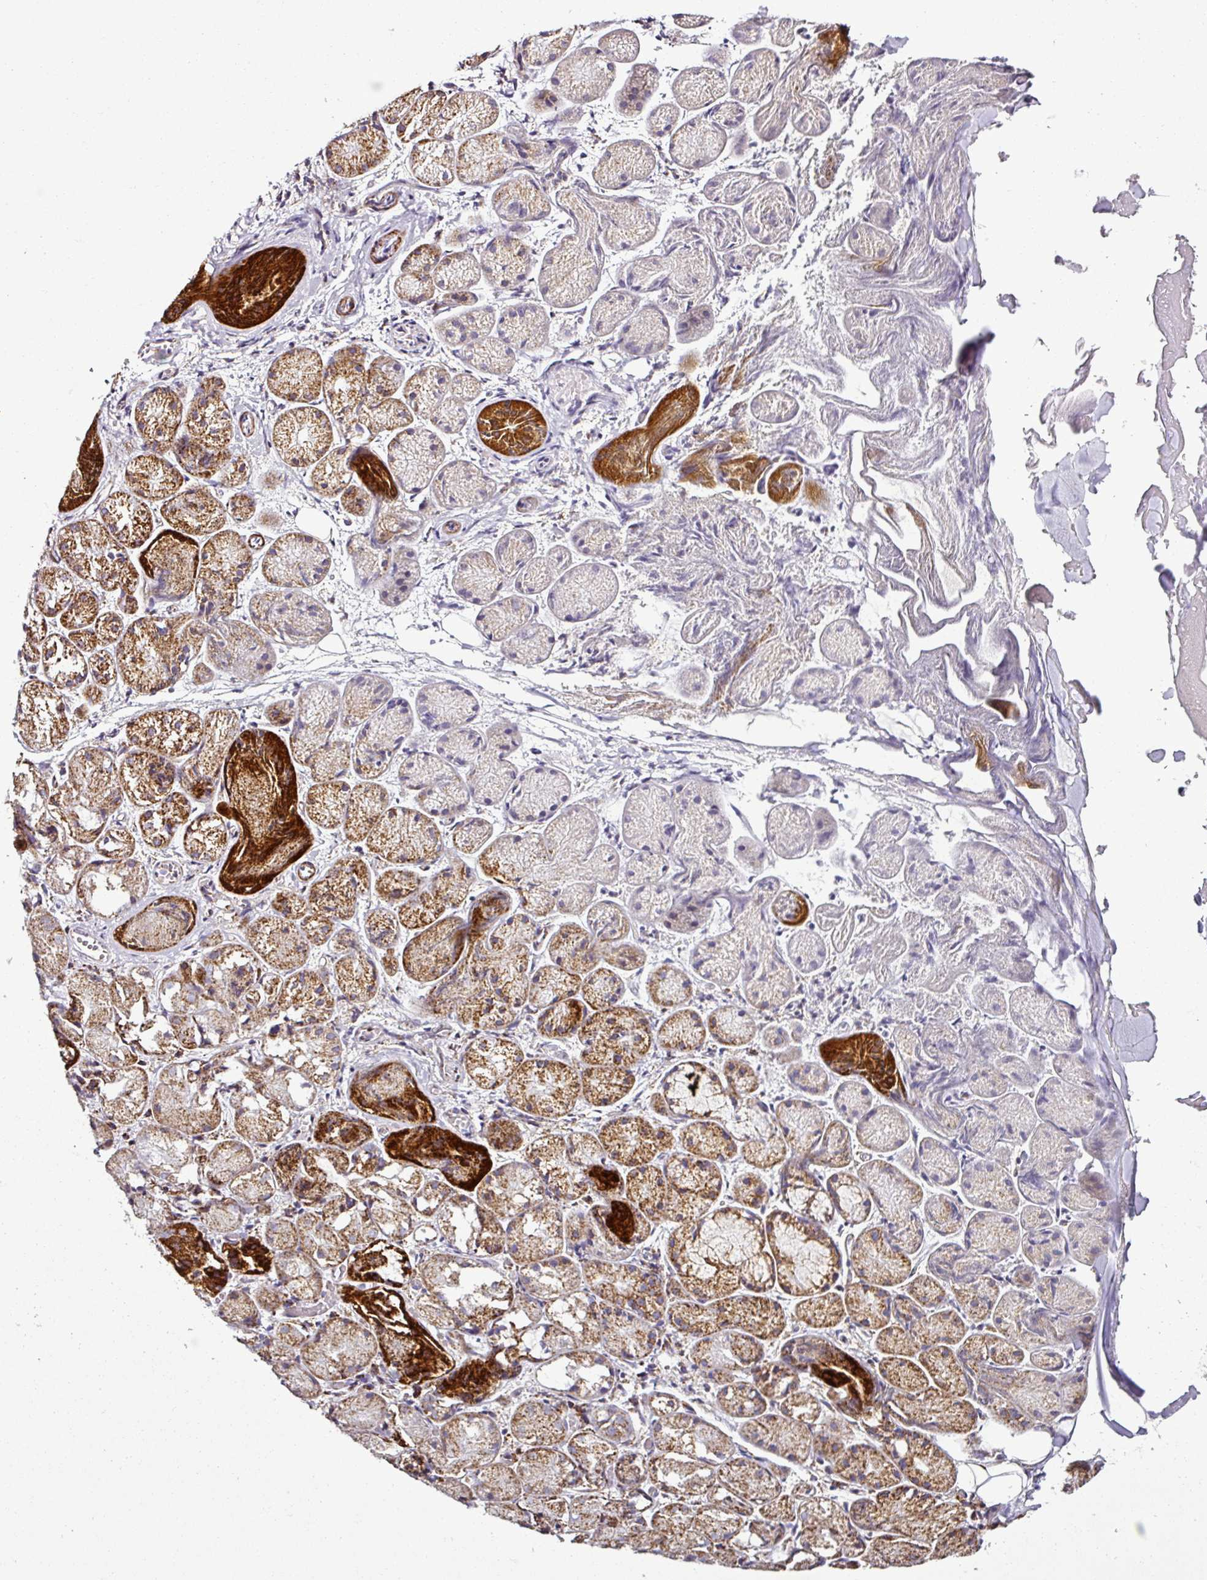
{"staining": {"intensity": "strong", "quantity": "25%-75%", "location": "cytoplasmic/membranous"}, "tissue": "salivary gland", "cell_type": "Glandular cells", "image_type": "normal", "snomed": [{"axis": "morphology", "description": "Normal tissue, NOS"}, {"axis": "topography", "description": "Salivary gland"}], "caption": "IHC staining of unremarkable salivary gland, which demonstrates high levels of strong cytoplasmic/membranous staining in about 25%-75% of glandular cells indicating strong cytoplasmic/membranous protein positivity. The staining was performed using DAB (brown) for protein detection and nuclei were counterstained in hematoxylin (blue).", "gene": "DPAGT1", "patient": {"sex": "female", "age": 24}}